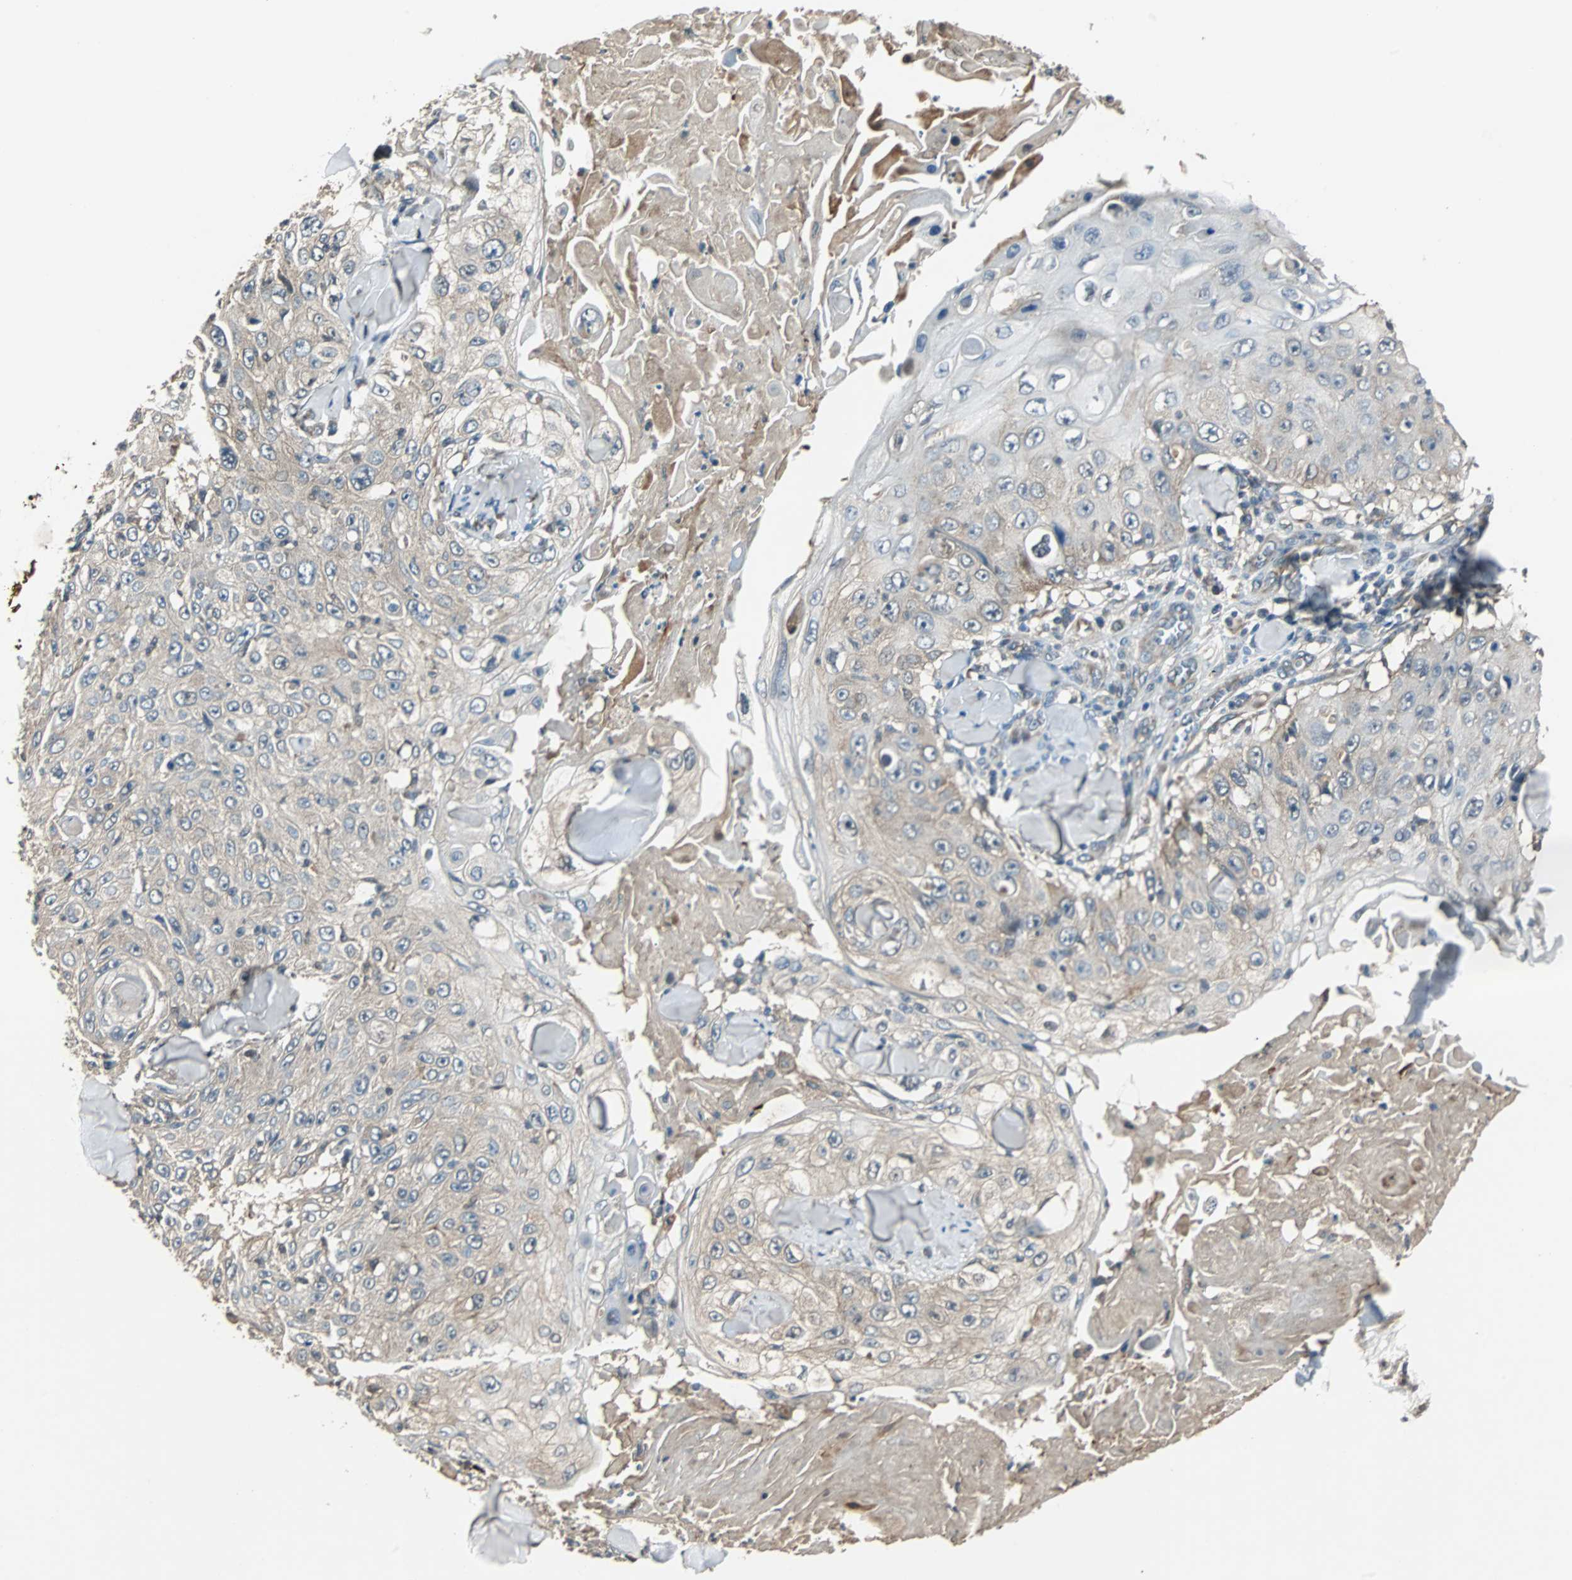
{"staining": {"intensity": "weak", "quantity": ">75%", "location": "cytoplasmic/membranous"}, "tissue": "skin cancer", "cell_type": "Tumor cells", "image_type": "cancer", "snomed": [{"axis": "morphology", "description": "Squamous cell carcinoma, NOS"}, {"axis": "topography", "description": "Skin"}], "caption": "About >75% of tumor cells in human skin cancer (squamous cell carcinoma) show weak cytoplasmic/membranous protein expression as visualized by brown immunohistochemical staining.", "gene": "ABHD2", "patient": {"sex": "male", "age": 86}}